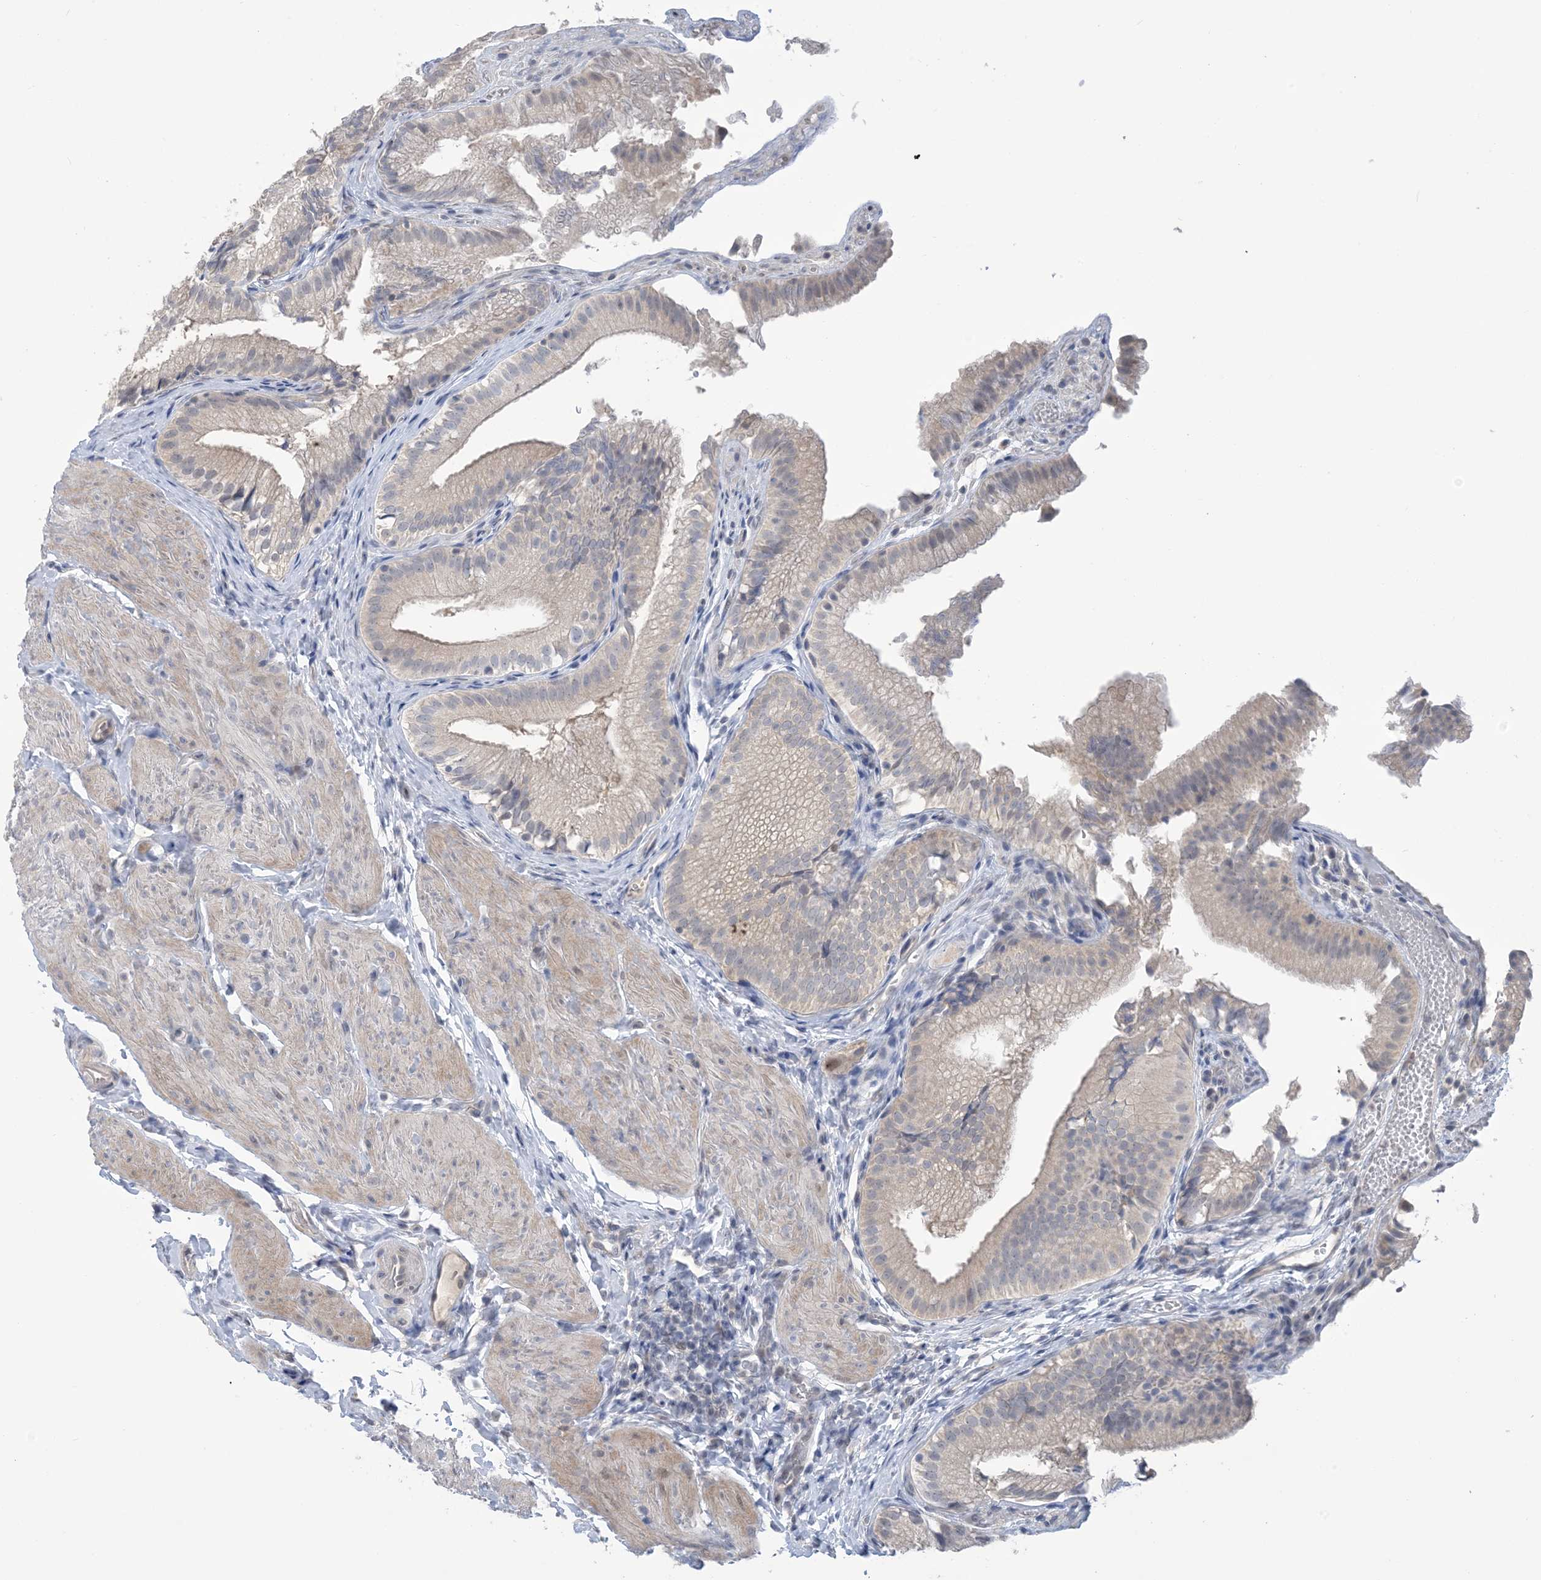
{"staining": {"intensity": "negative", "quantity": "none", "location": "none"}, "tissue": "gallbladder", "cell_type": "Glandular cells", "image_type": "normal", "snomed": [{"axis": "morphology", "description": "Normal tissue, NOS"}, {"axis": "topography", "description": "Gallbladder"}], "caption": "Protein analysis of benign gallbladder reveals no significant expression in glandular cells. (Brightfield microscopy of DAB IHC at high magnification).", "gene": "TTYH1", "patient": {"sex": "female", "age": 30}}